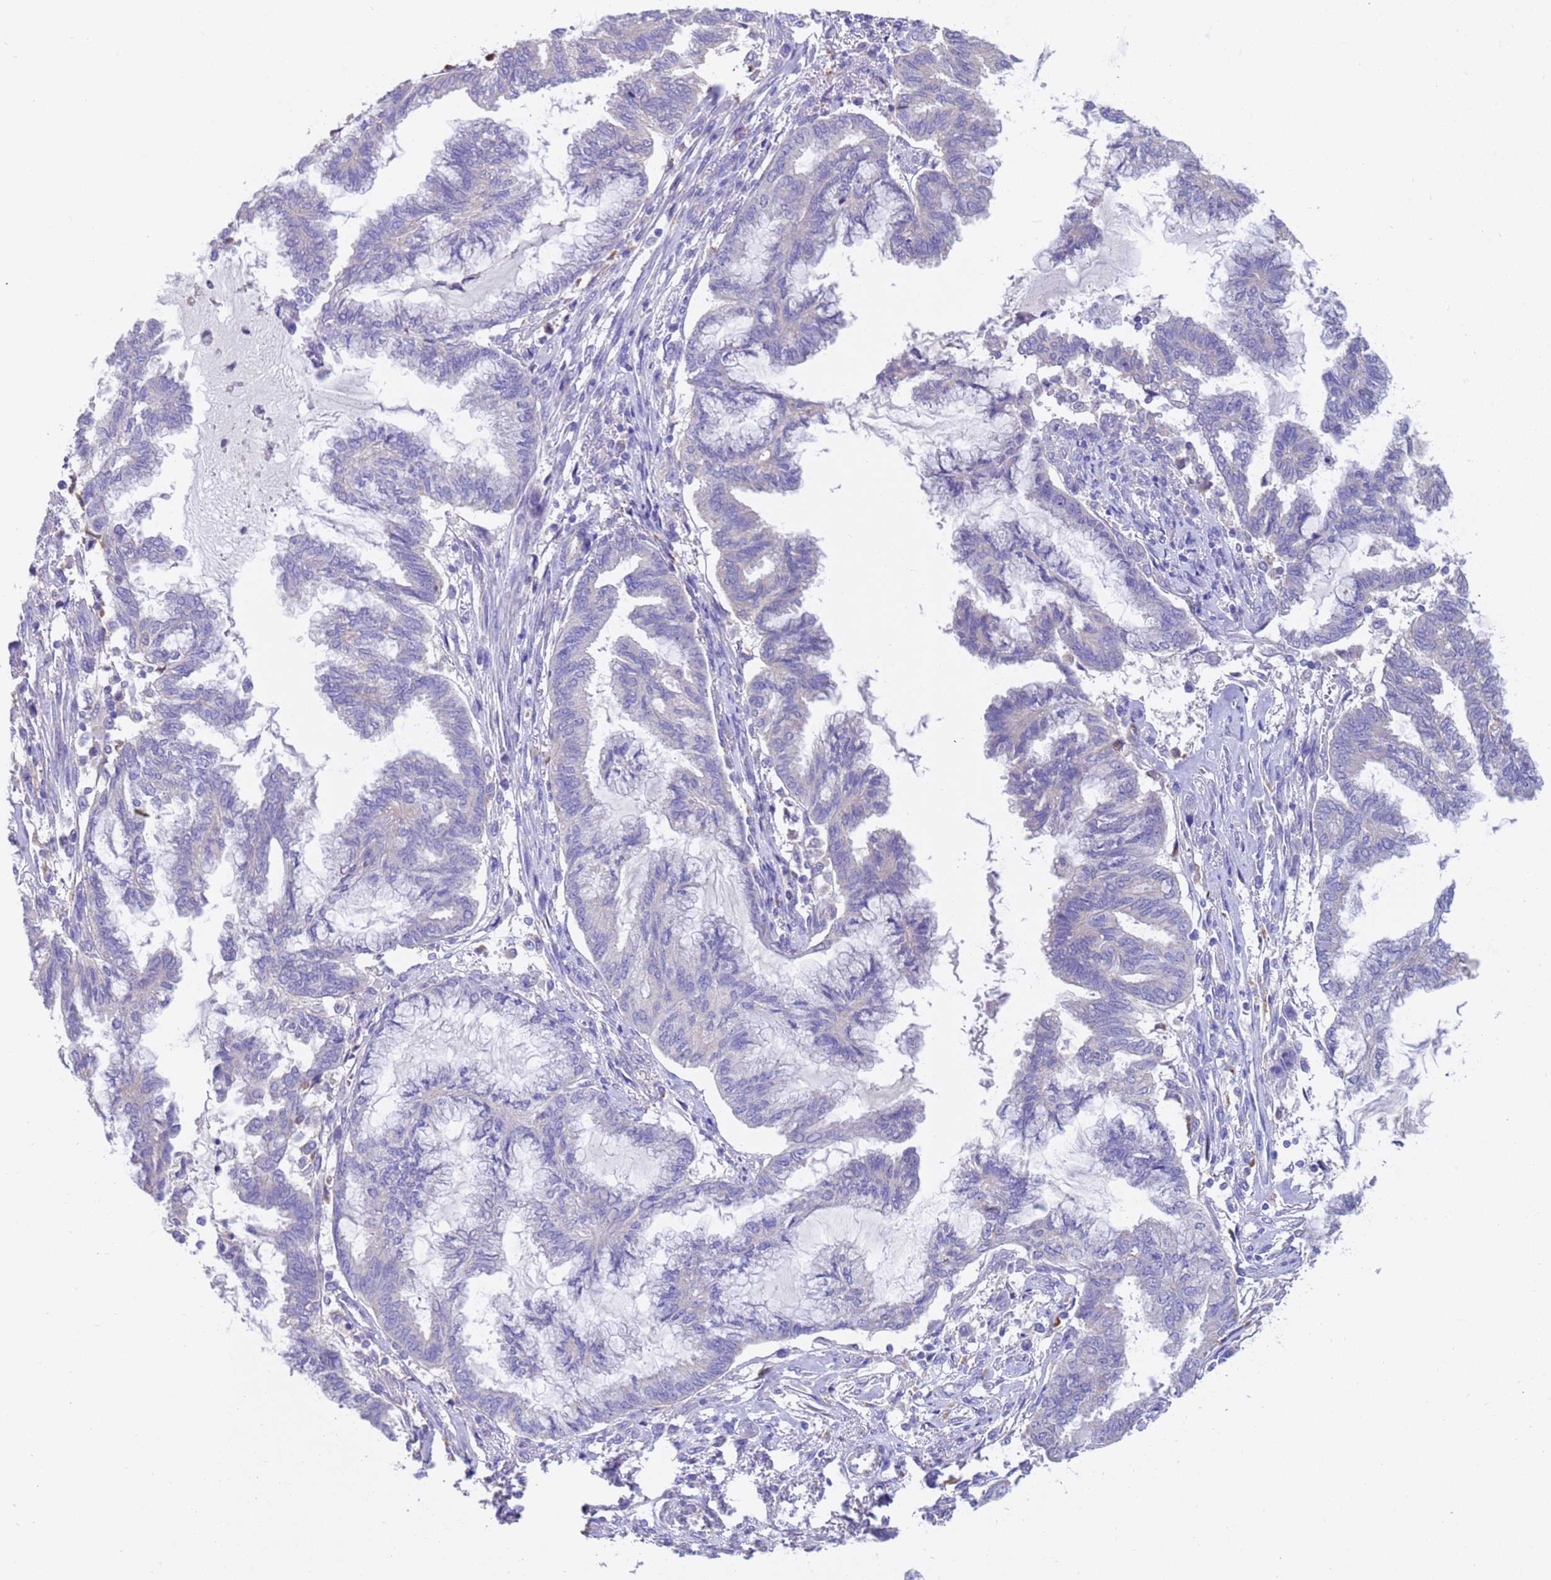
{"staining": {"intensity": "negative", "quantity": "none", "location": "none"}, "tissue": "endometrial cancer", "cell_type": "Tumor cells", "image_type": "cancer", "snomed": [{"axis": "morphology", "description": "Adenocarcinoma, NOS"}, {"axis": "topography", "description": "Endometrium"}], "caption": "Adenocarcinoma (endometrial) was stained to show a protein in brown. There is no significant staining in tumor cells.", "gene": "SRL", "patient": {"sex": "female", "age": 86}}